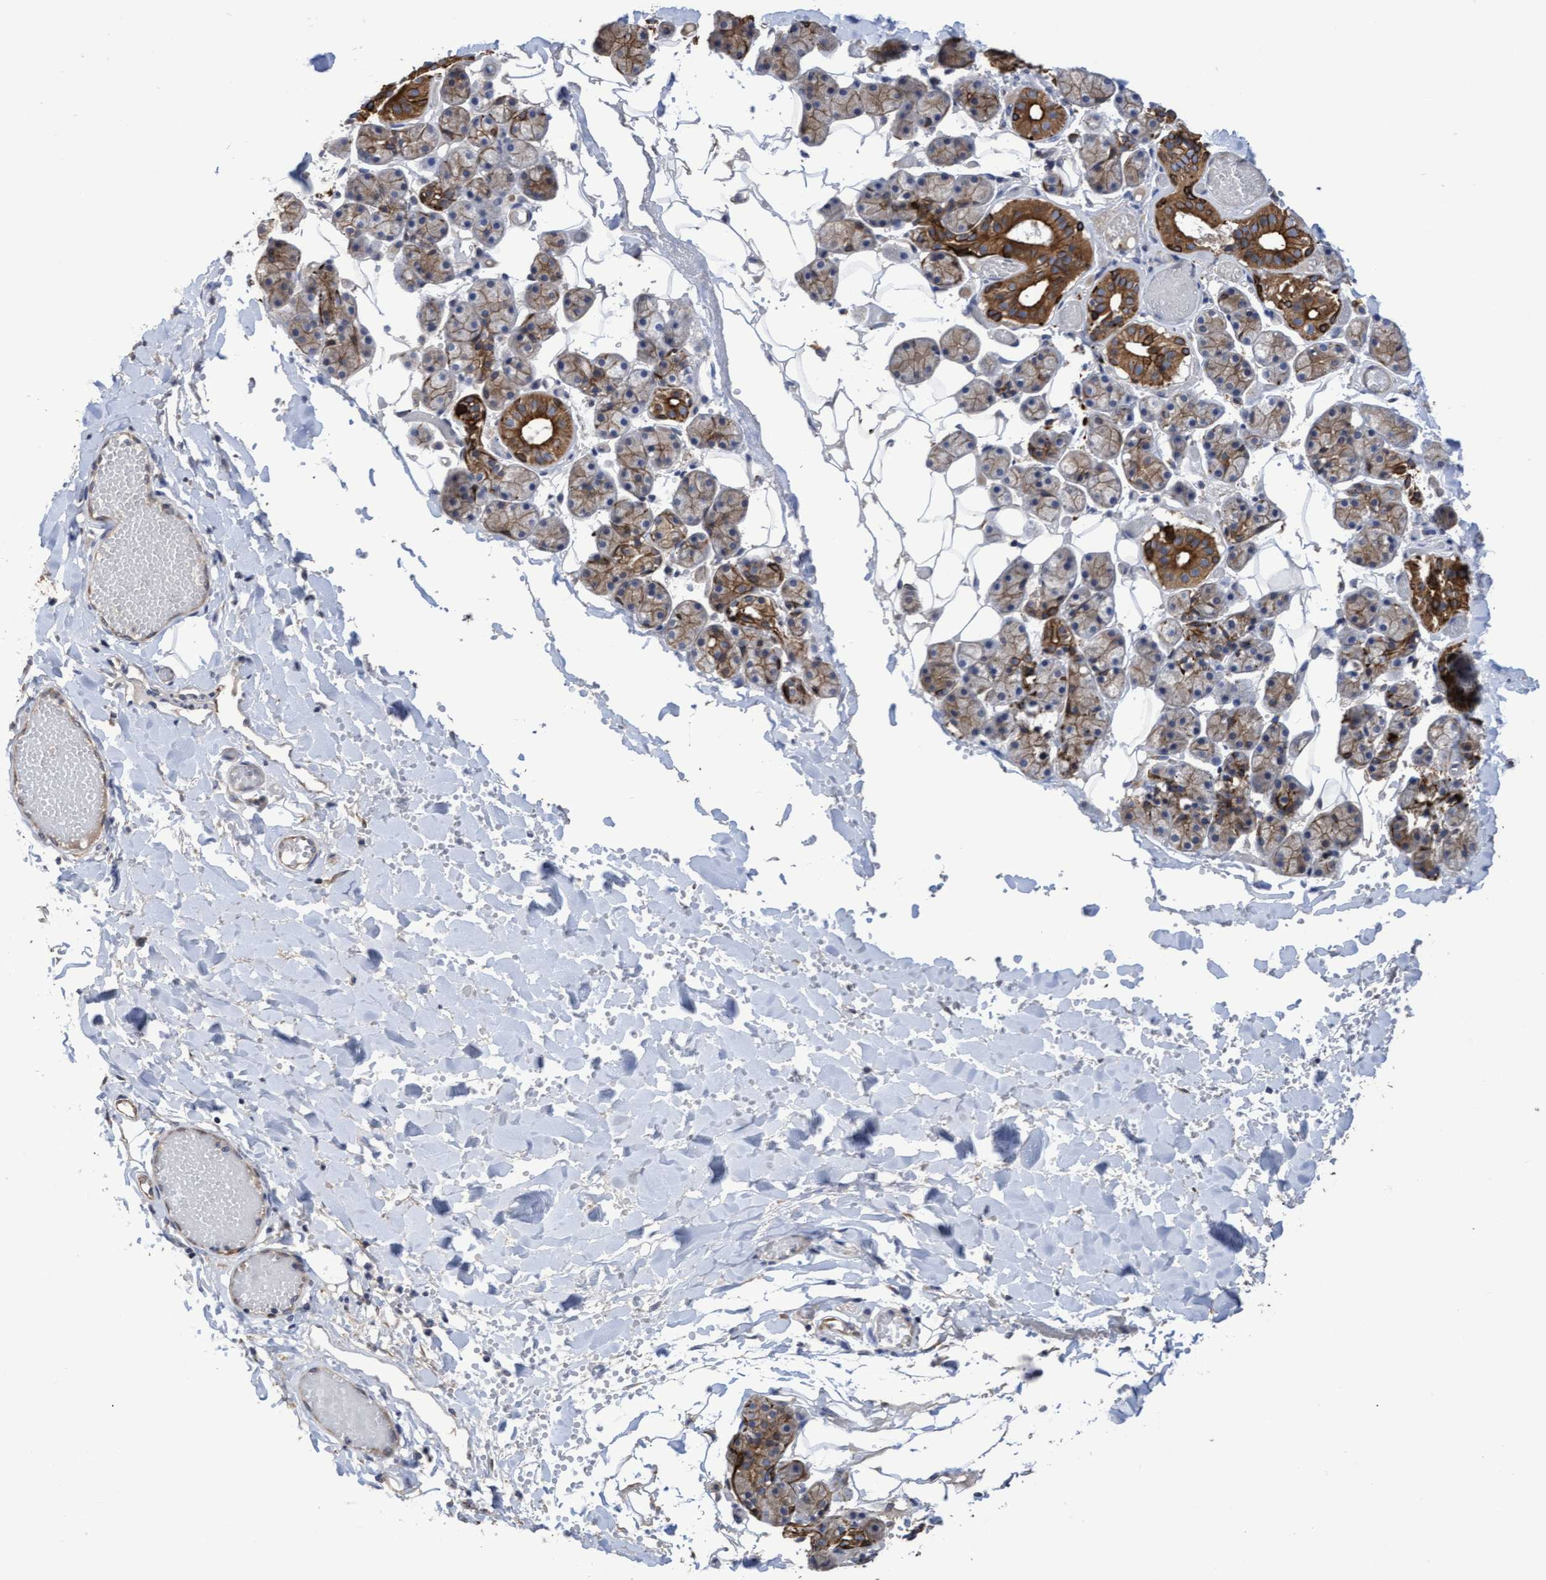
{"staining": {"intensity": "moderate", "quantity": "25%-75%", "location": "cytoplasmic/membranous"}, "tissue": "salivary gland", "cell_type": "Glandular cells", "image_type": "normal", "snomed": [{"axis": "morphology", "description": "Normal tissue, NOS"}, {"axis": "topography", "description": "Salivary gland"}], "caption": "An IHC image of benign tissue is shown. Protein staining in brown shows moderate cytoplasmic/membranous positivity in salivary gland within glandular cells. The staining was performed using DAB (3,3'-diaminobenzidine), with brown indicating positive protein expression. Nuclei are stained blue with hematoxylin.", "gene": "KRT24", "patient": {"sex": "female", "age": 33}}